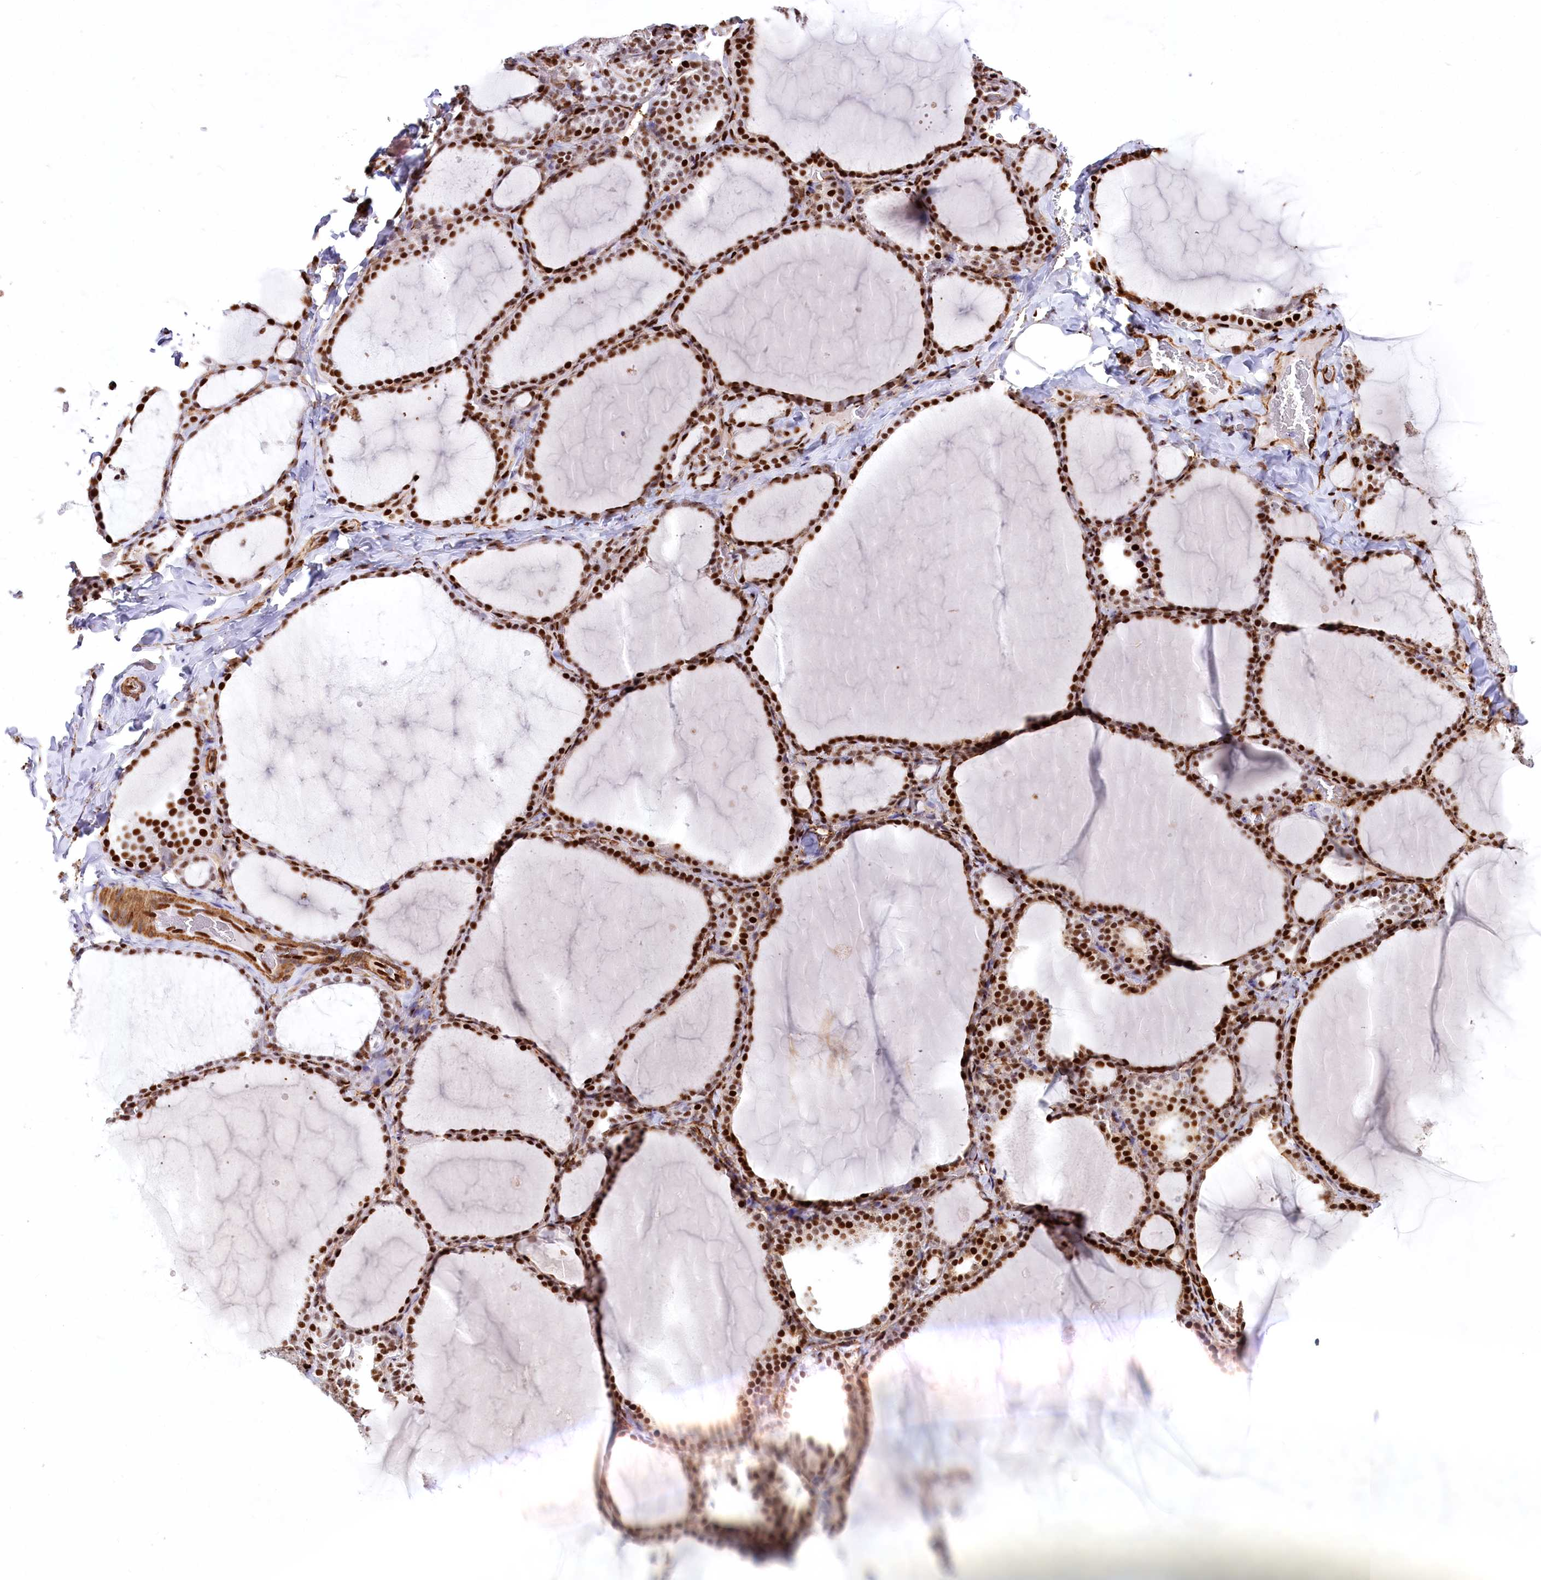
{"staining": {"intensity": "strong", "quantity": ">75%", "location": "nuclear"}, "tissue": "thyroid gland", "cell_type": "Glandular cells", "image_type": "normal", "snomed": [{"axis": "morphology", "description": "Normal tissue, NOS"}, {"axis": "topography", "description": "Thyroid gland"}], "caption": "Thyroid gland stained for a protein exhibits strong nuclear positivity in glandular cells. Ihc stains the protein in brown and the nuclei are stained blue.", "gene": "PTMS", "patient": {"sex": "female", "age": 22}}